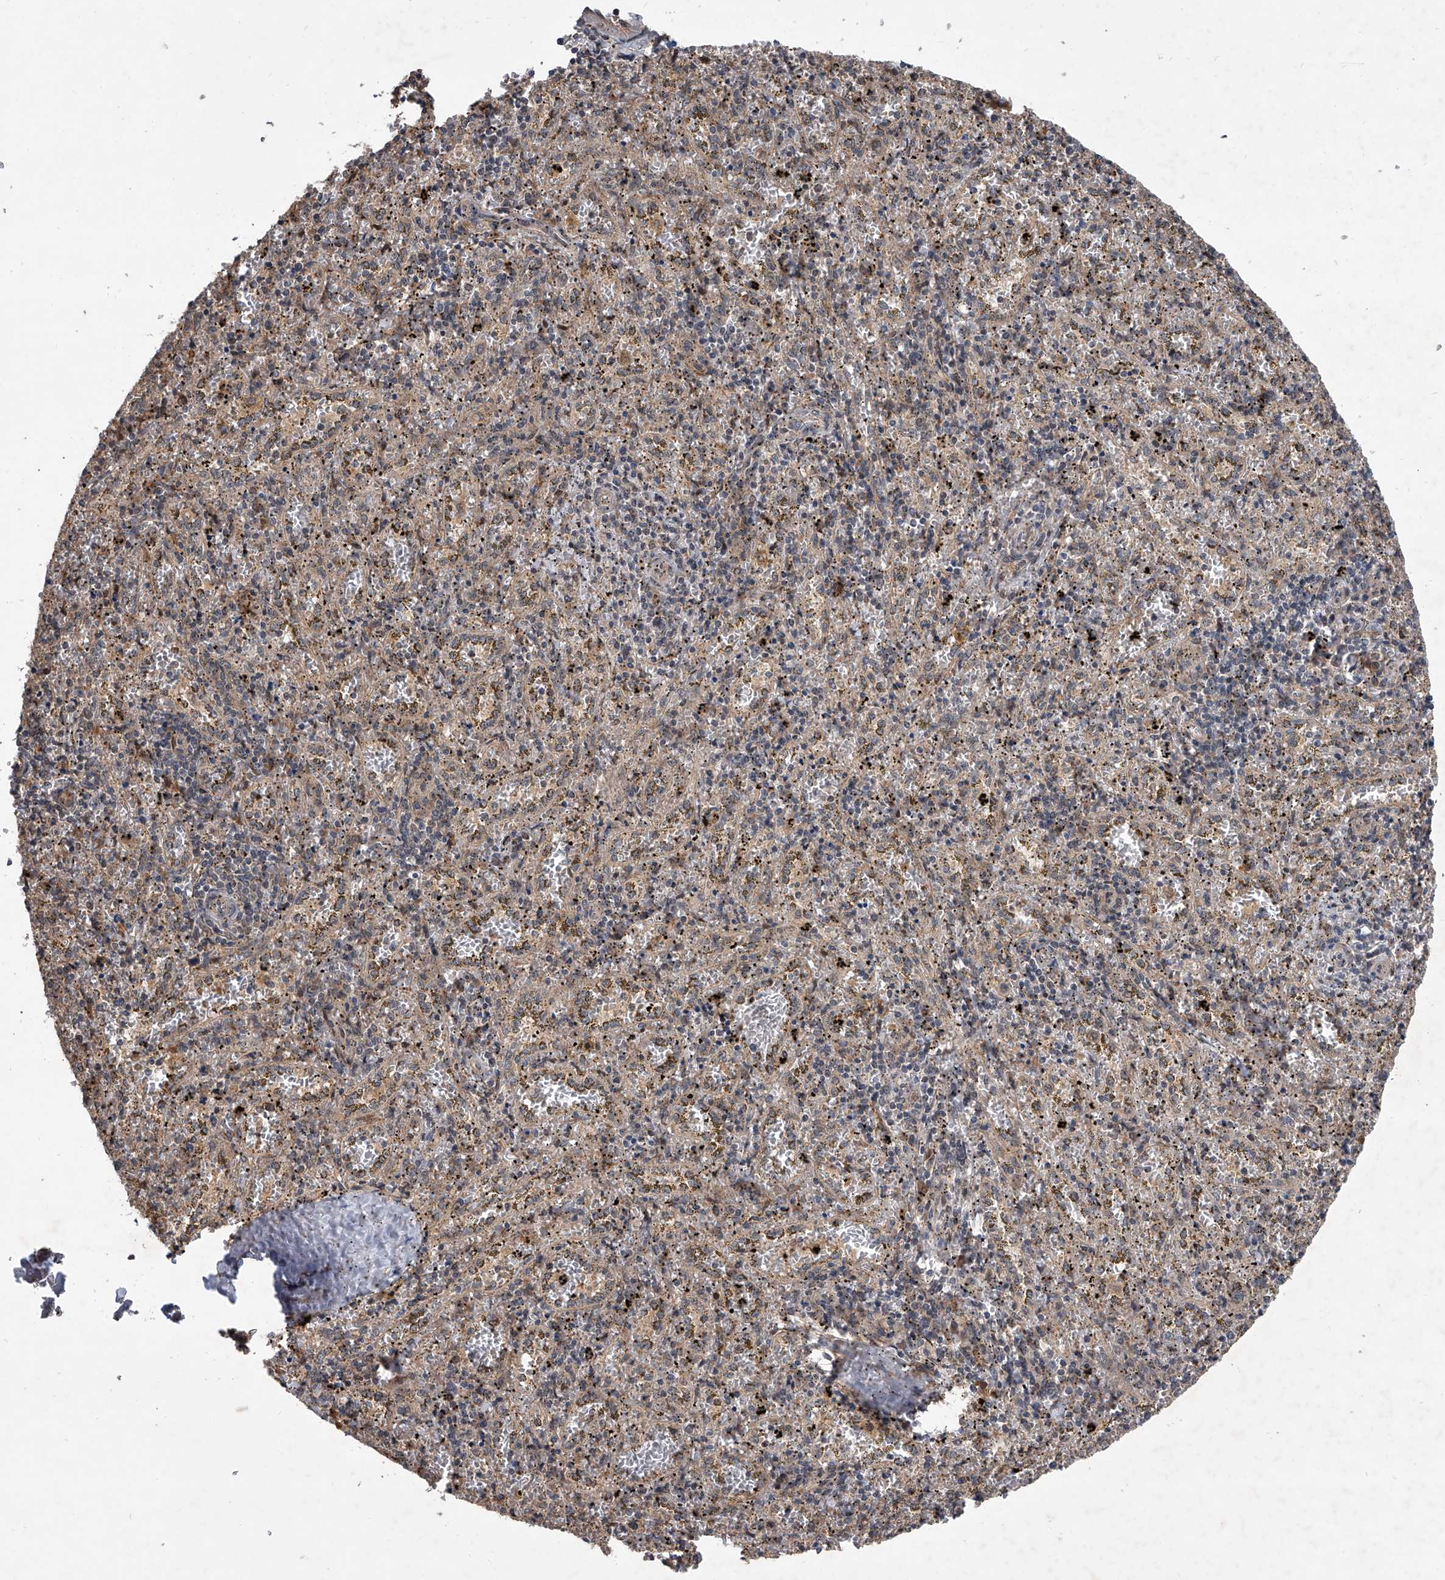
{"staining": {"intensity": "moderate", "quantity": "<25%", "location": "cytoplasmic/membranous"}, "tissue": "spleen", "cell_type": "Cells in red pulp", "image_type": "normal", "snomed": [{"axis": "morphology", "description": "Normal tissue, NOS"}, {"axis": "topography", "description": "Spleen"}], "caption": "Immunohistochemical staining of benign spleen demonstrates low levels of moderate cytoplasmic/membranous positivity in about <25% of cells in red pulp. The staining was performed using DAB (3,3'-diaminobenzidine) to visualize the protein expression in brown, while the nuclei were stained in blue with hematoxylin (Magnification: 20x).", "gene": "GEMIN8", "patient": {"sex": "male", "age": 11}}